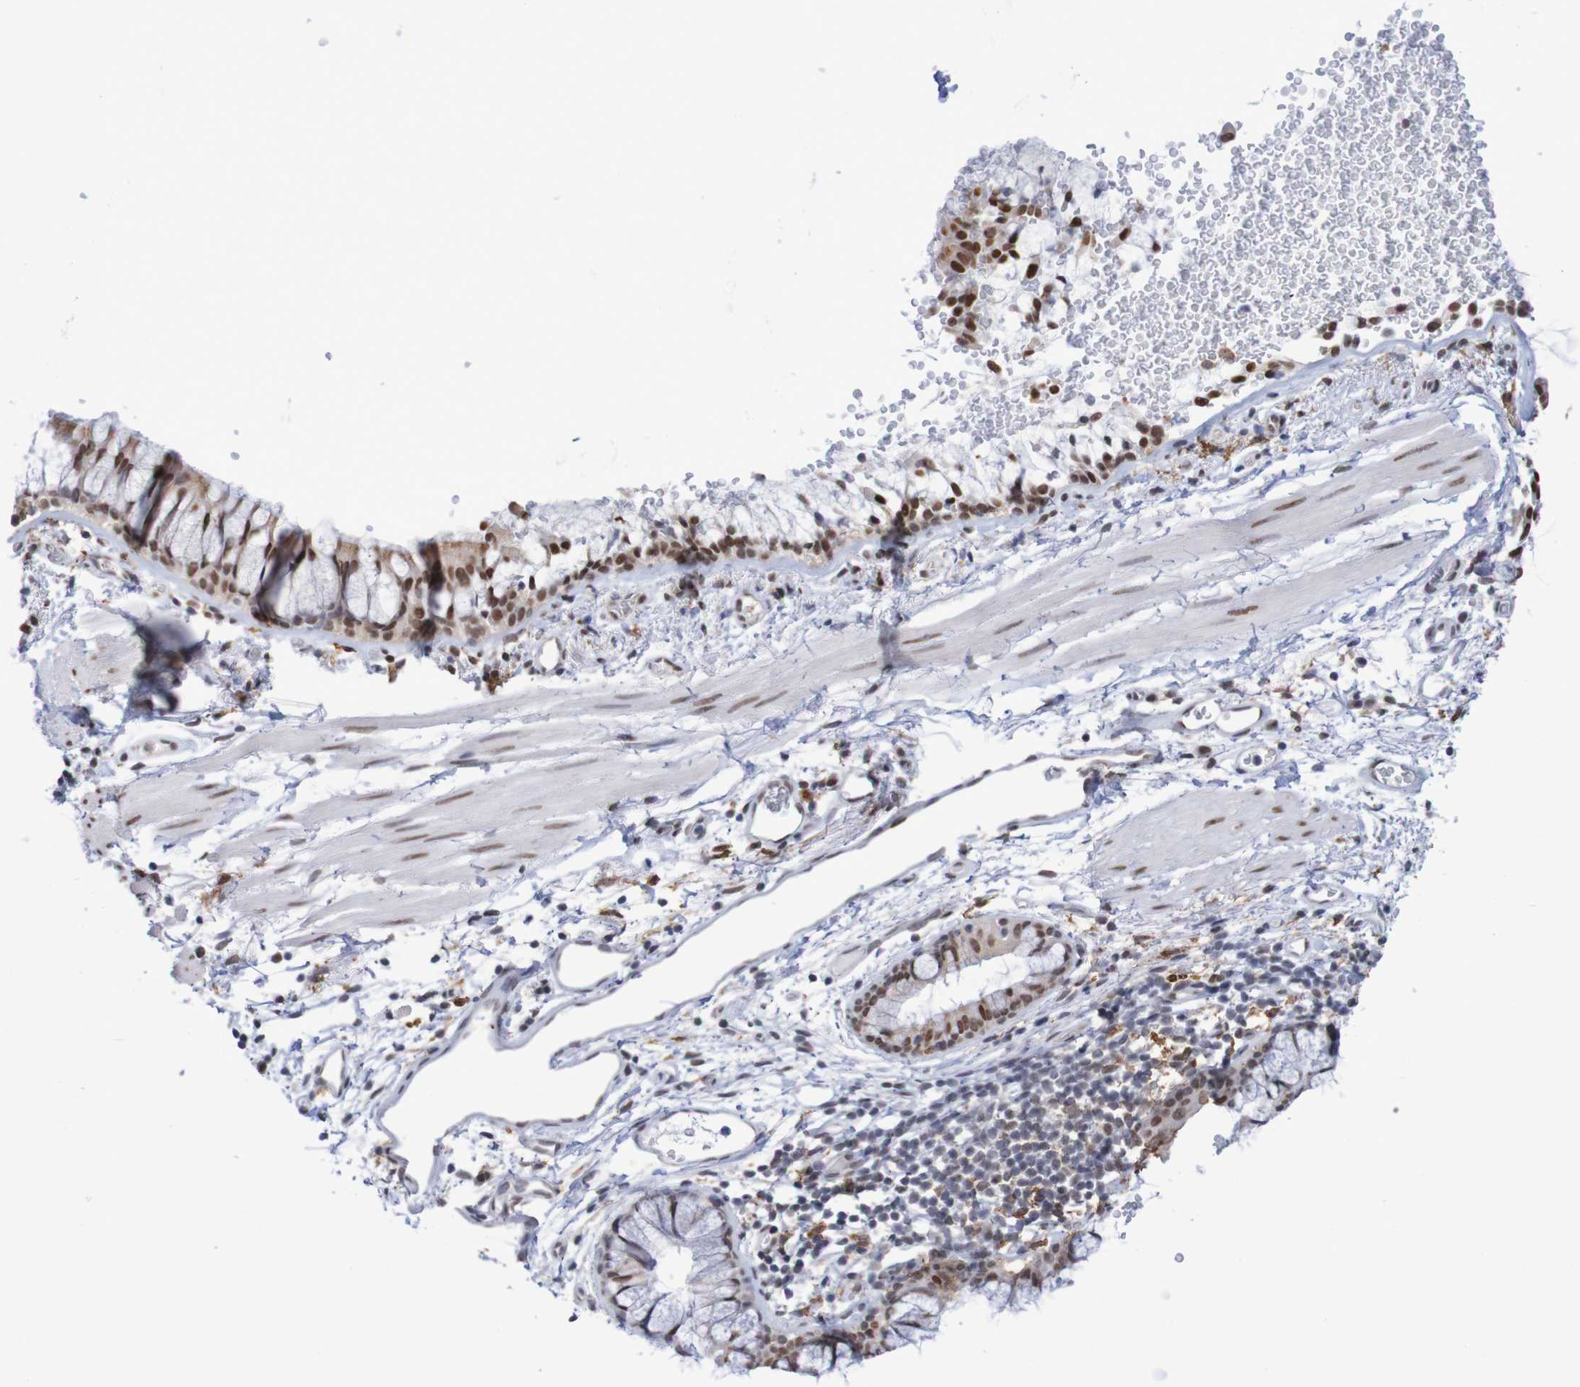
{"staining": {"intensity": "strong", "quantity": ">75%", "location": "nuclear"}, "tissue": "bronchus", "cell_type": "Respiratory epithelial cells", "image_type": "normal", "snomed": [{"axis": "morphology", "description": "Normal tissue, NOS"}, {"axis": "topography", "description": "Cartilage tissue"}, {"axis": "topography", "description": "Bronchus"}], "caption": "A high-resolution histopathology image shows immunohistochemistry staining of normal bronchus, which reveals strong nuclear staining in approximately >75% of respiratory epithelial cells. The staining is performed using DAB brown chromogen to label protein expression. The nuclei are counter-stained blue using hematoxylin.", "gene": "MRTFB", "patient": {"sex": "female", "age": 53}}